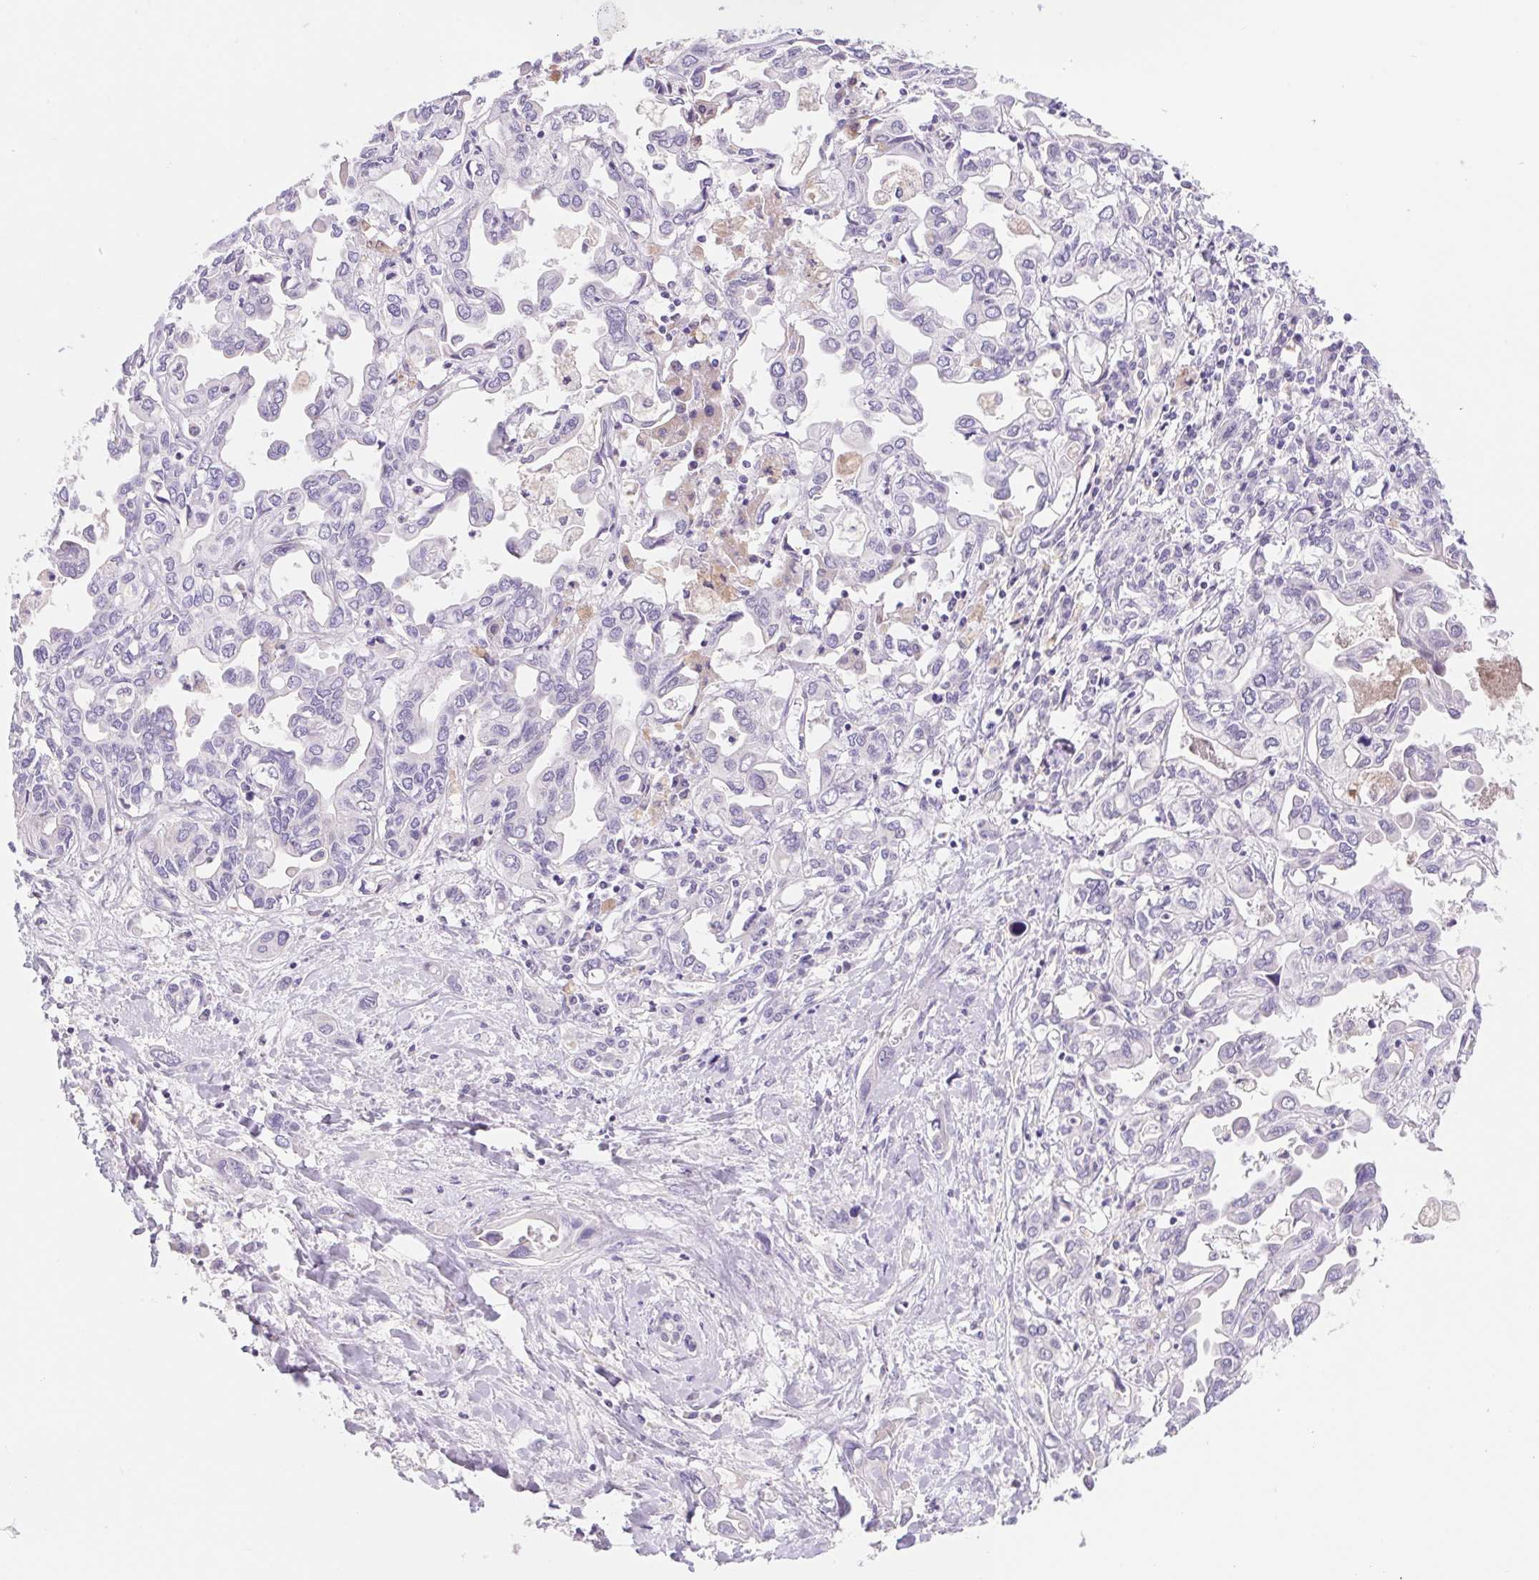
{"staining": {"intensity": "negative", "quantity": "none", "location": "none"}, "tissue": "liver cancer", "cell_type": "Tumor cells", "image_type": "cancer", "snomed": [{"axis": "morphology", "description": "Cholangiocarcinoma"}, {"axis": "topography", "description": "Liver"}], "caption": "Immunohistochemistry (IHC) photomicrograph of liver cancer (cholangiocarcinoma) stained for a protein (brown), which reveals no staining in tumor cells.", "gene": "FKBP6", "patient": {"sex": "female", "age": 64}}